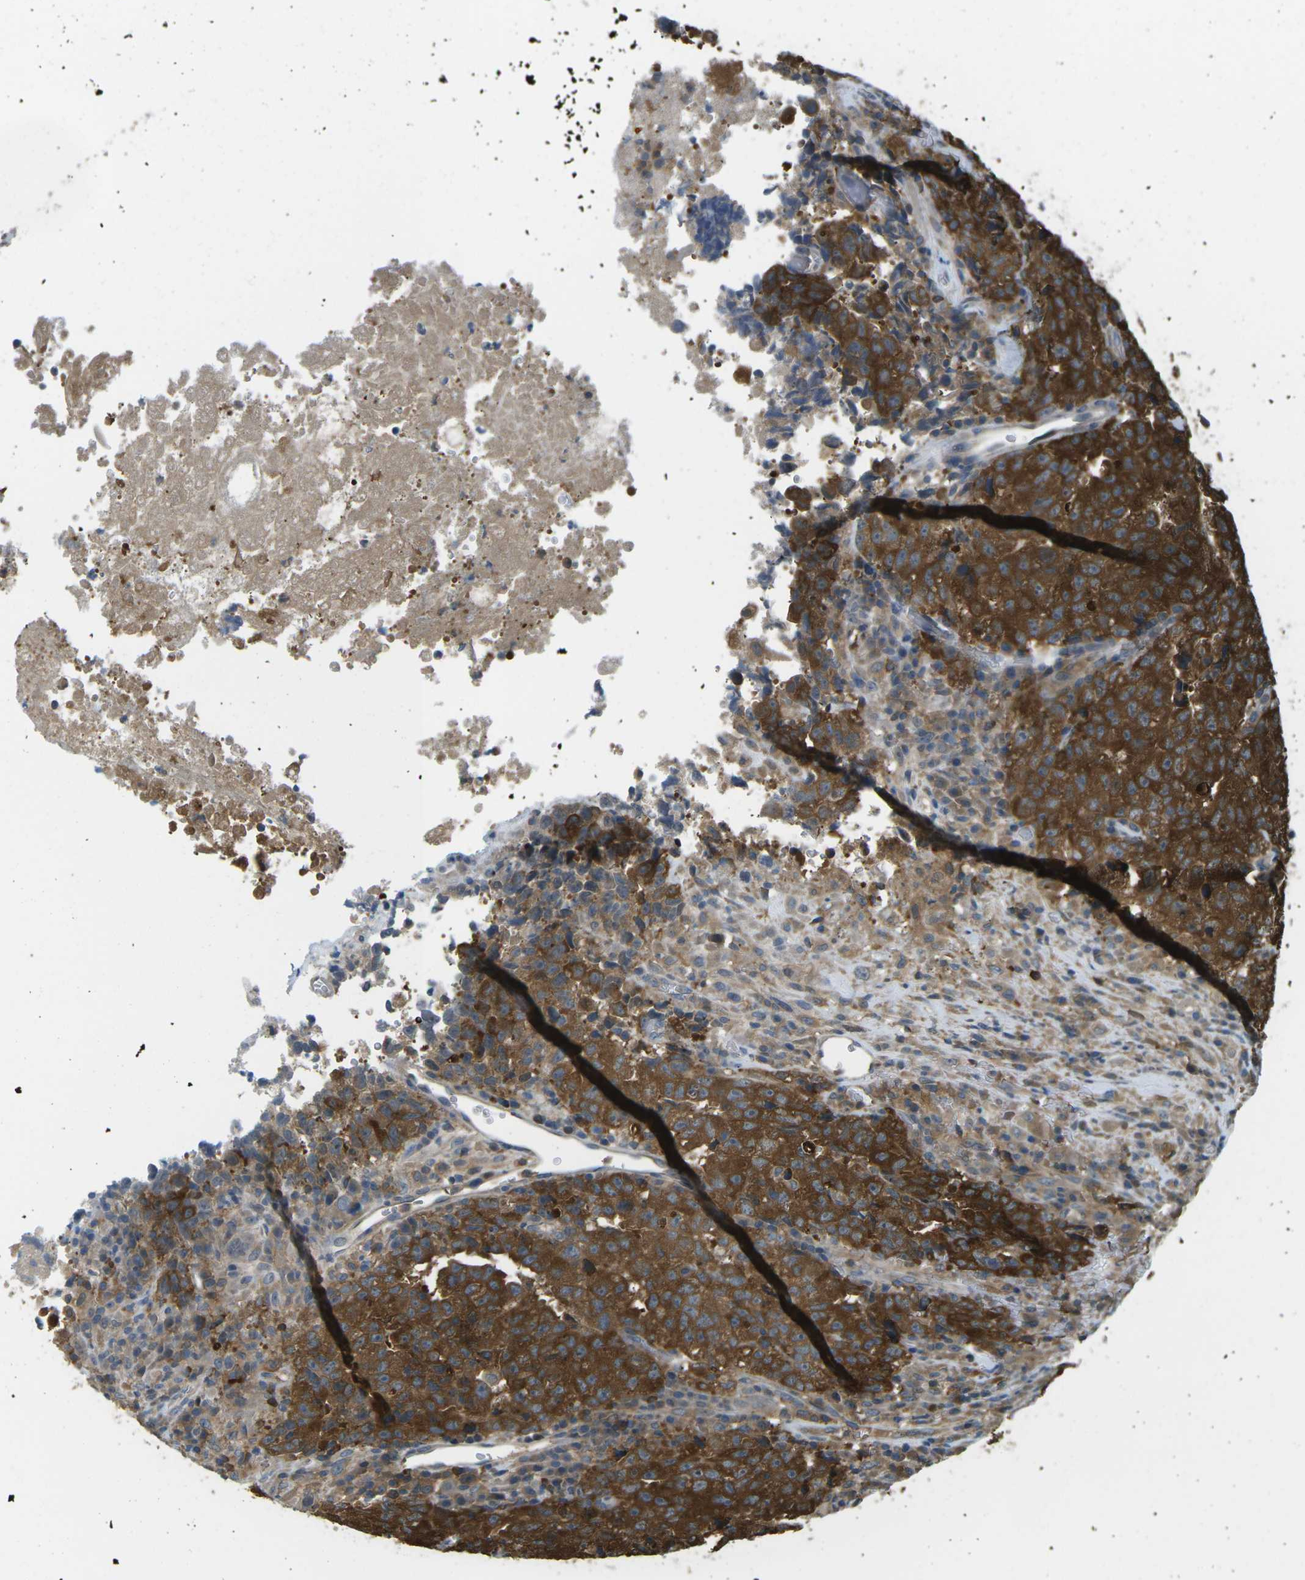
{"staining": {"intensity": "strong", "quantity": ">75%", "location": "cytoplasmic/membranous"}, "tissue": "testis cancer", "cell_type": "Tumor cells", "image_type": "cancer", "snomed": [{"axis": "morphology", "description": "Necrosis, NOS"}, {"axis": "morphology", "description": "Carcinoma, Embryonal, NOS"}, {"axis": "topography", "description": "Testis"}], "caption": "Protein staining reveals strong cytoplasmic/membranous expression in approximately >75% of tumor cells in testis cancer (embryonal carcinoma).", "gene": "PIEZO2", "patient": {"sex": "male", "age": 19}}